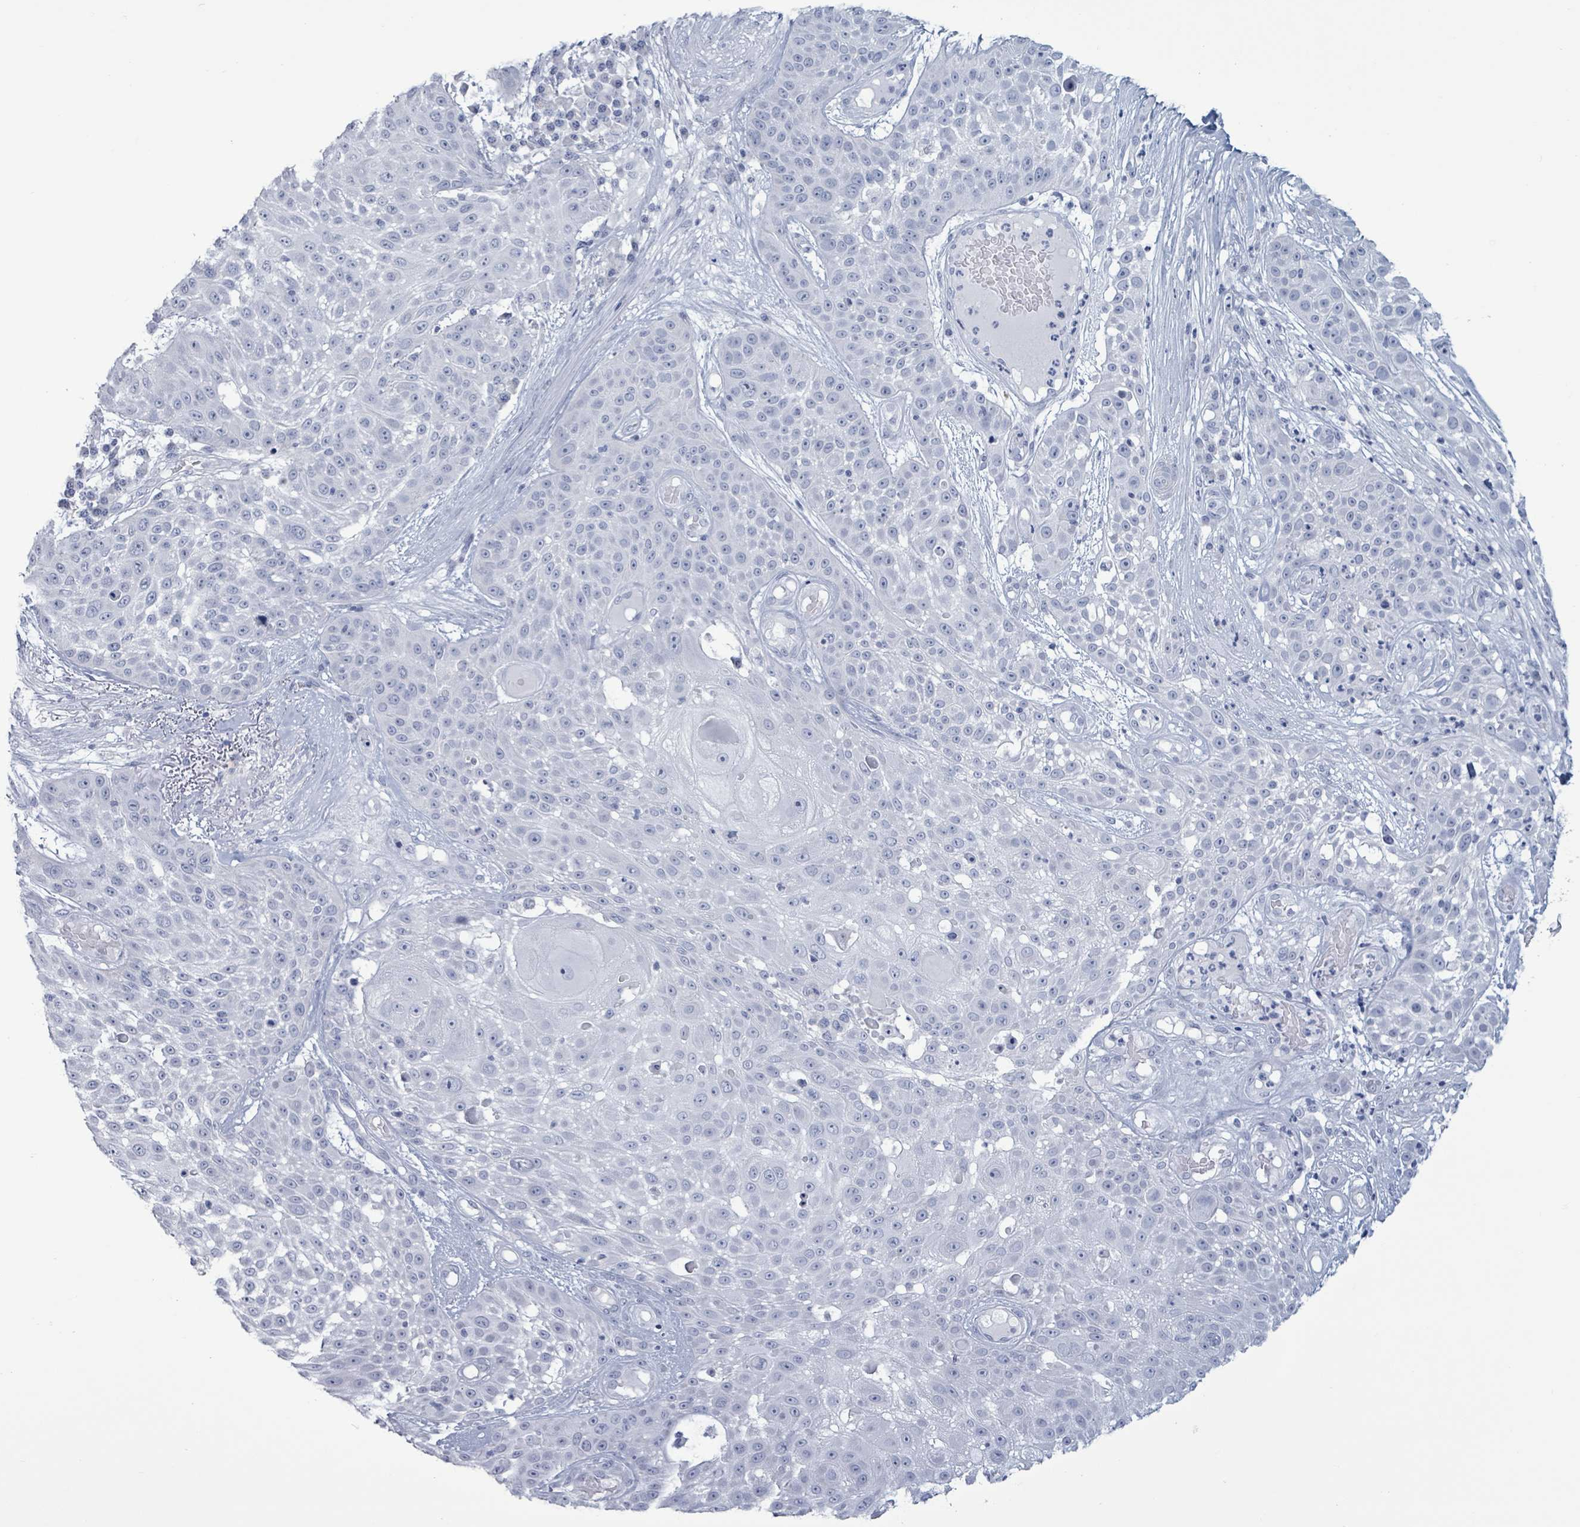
{"staining": {"intensity": "negative", "quantity": "none", "location": "none"}, "tissue": "skin cancer", "cell_type": "Tumor cells", "image_type": "cancer", "snomed": [{"axis": "morphology", "description": "Squamous cell carcinoma, NOS"}, {"axis": "topography", "description": "Skin"}], "caption": "This is a photomicrograph of immunohistochemistry staining of skin squamous cell carcinoma, which shows no positivity in tumor cells.", "gene": "ZNF771", "patient": {"sex": "female", "age": 86}}